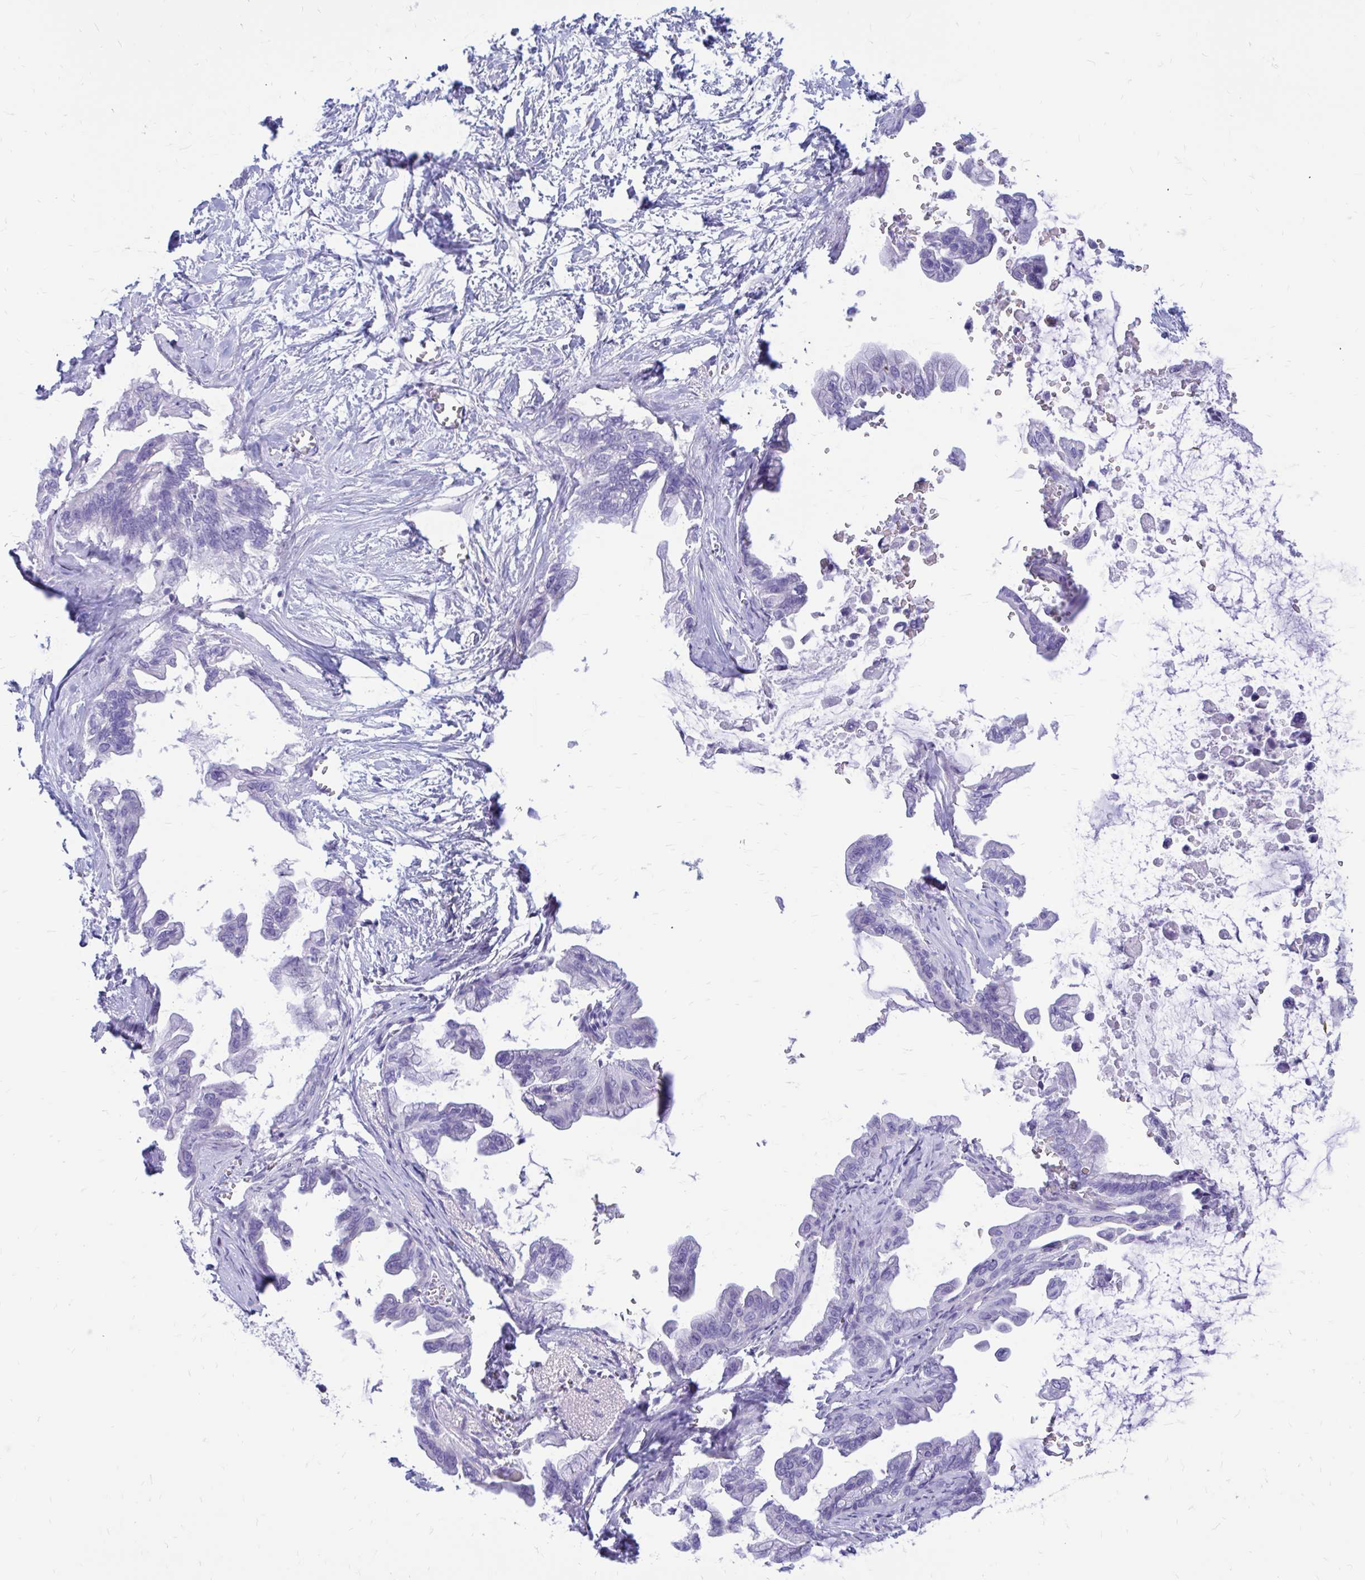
{"staining": {"intensity": "negative", "quantity": "none", "location": "none"}, "tissue": "pancreatic cancer", "cell_type": "Tumor cells", "image_type": "cancer", "snomed": [{"axis": "morphology", "description": "Adenocarcinoma, NOS"}, {"axis": "topography", "description": "Pancreas"}], "caption": "Tumor cells are negative for brown protein staining in pancreatic cancer (adenocarcinoma).", "gene": "IGSF5", "patient": {"sex": "male", "age": 61}}